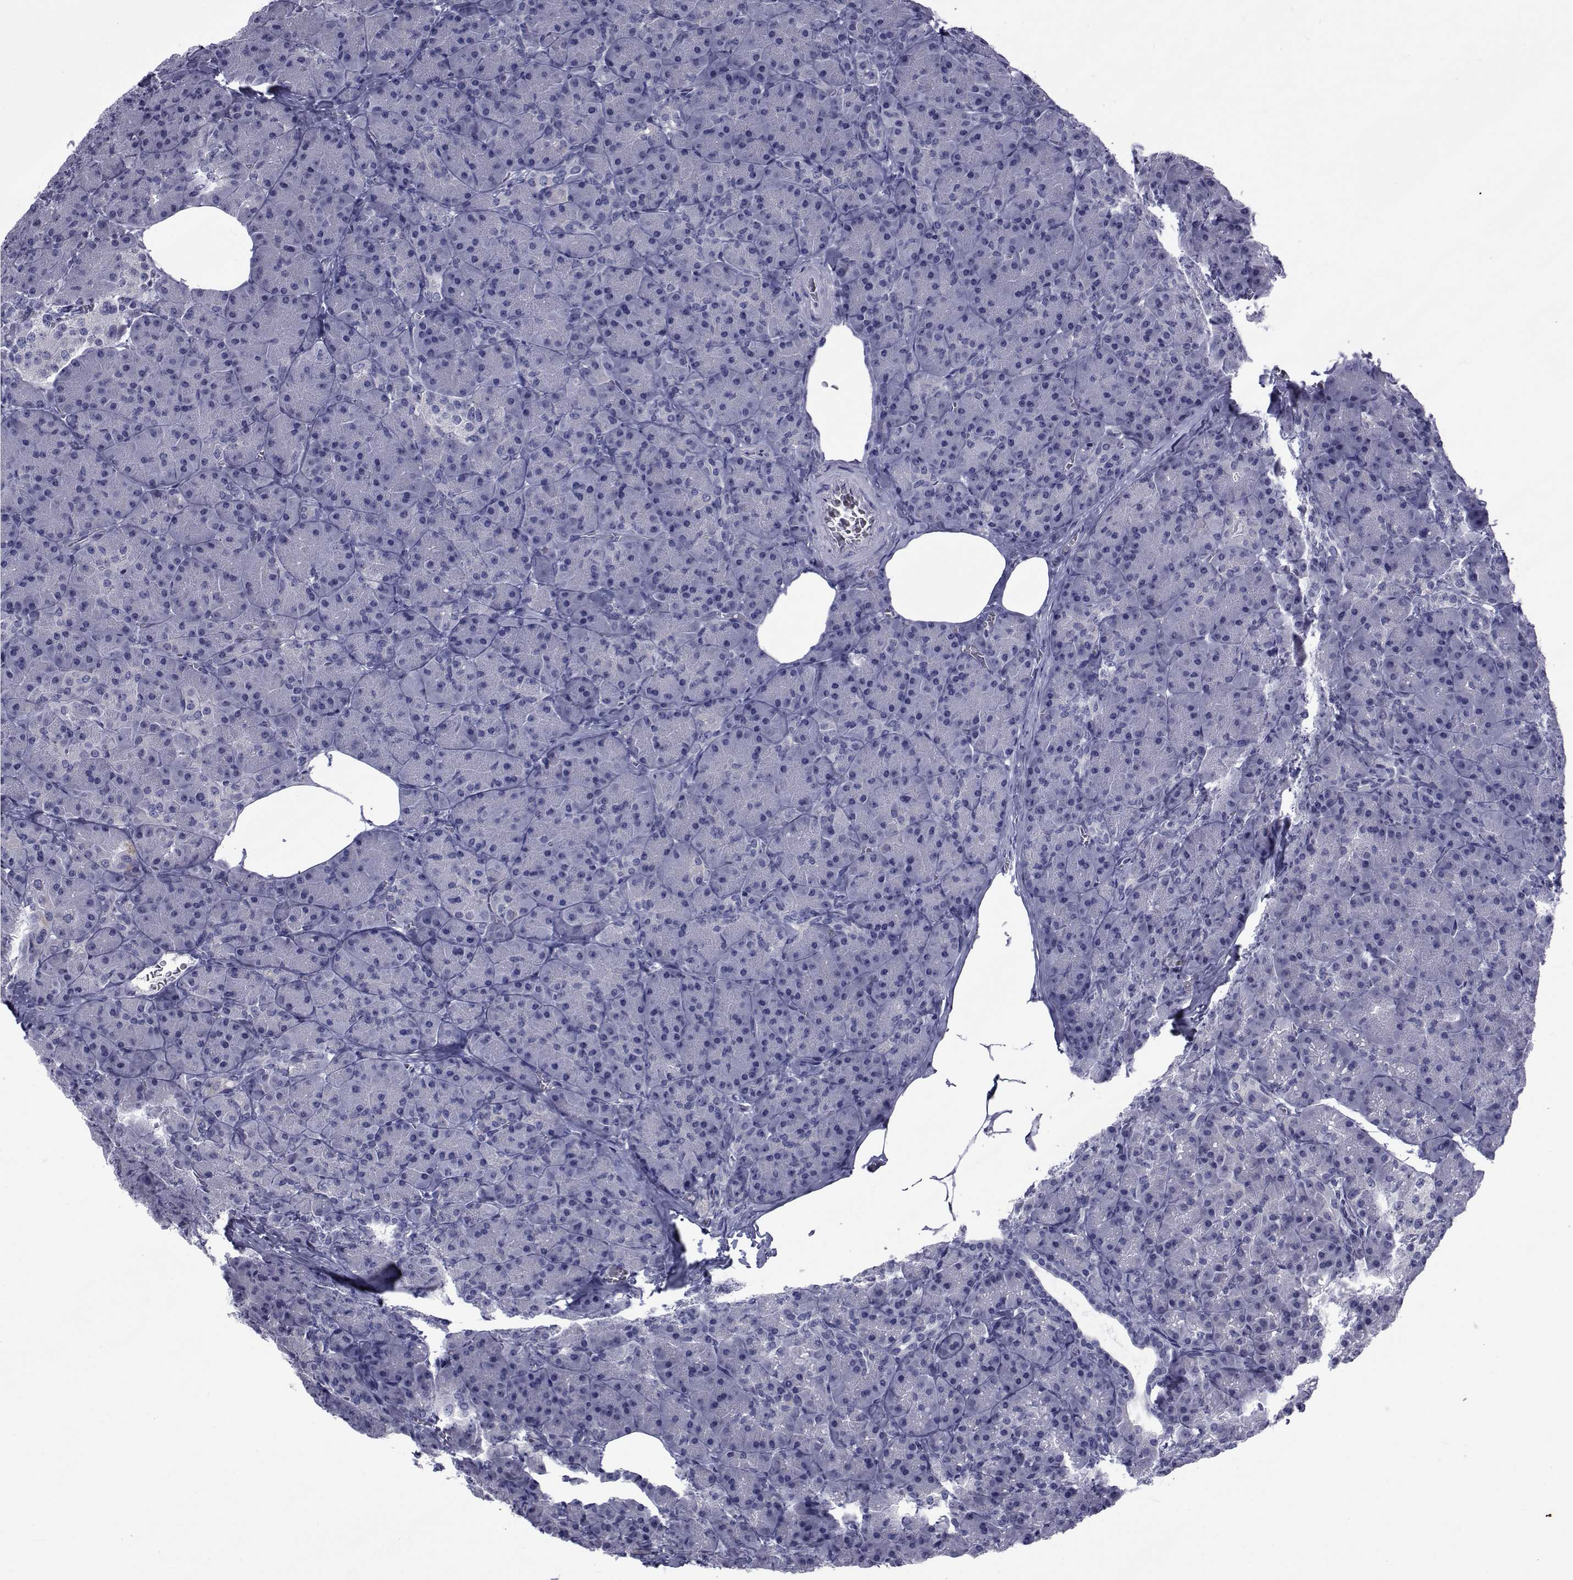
{"staining": {"intensity": "negative", "quantity": "none", "location": "none"}, "tissue": "pancreas", "cell_type": "Exocrine glandular cells", "image_type": "normal", "snomed": [{"axis": "morphology", "description": "Normal tissue, NOS"}, {"axis": "topography", "description": "Pancreas"}], "caption": "Immunohistochemistry (IHC) image of unremarkable pancreas: pancreas stained with DAB shows no significant protein staining in exocrine glandular cells.", "gene": "GKAP1", "patient": {"sex": "male", "age": 57}}